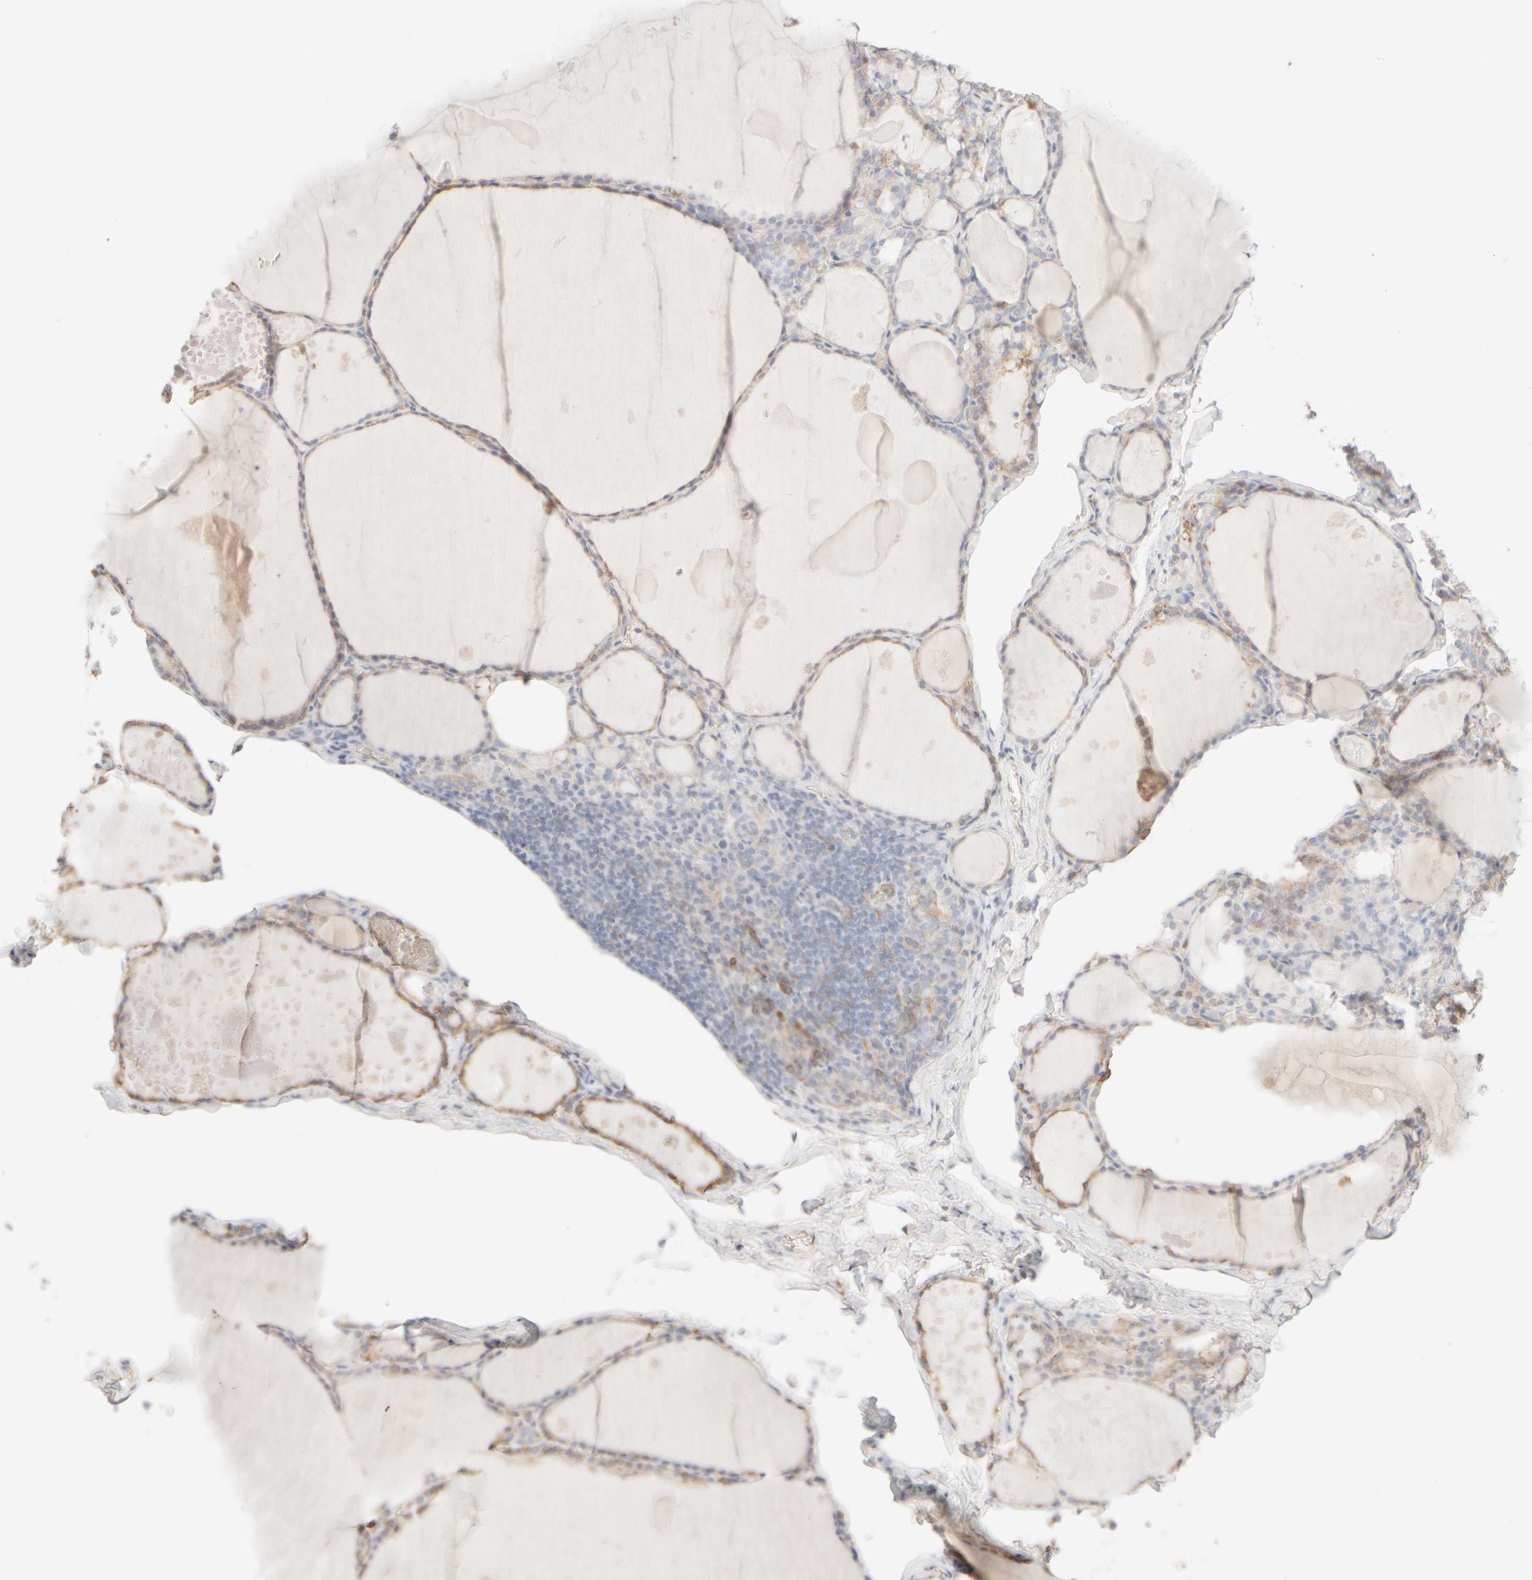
{"staining": {"intensity": "moderate", "quantity": "<25%", "location": "cytoplasmic/membranous"}, "tissue": "thyroid gland", "cell_type": "Glandular cells", "image_type": "normal", "snomed": [{"axis": "morphology", "description": "Normal tissue, NOS"}, {"axis": "topography", "description": "Thyroid gland"}], "caption": "The micrograph displays staining of unremarkable thyroid gland, revealing moderate cytoplasmic/membranous protein positivity (brown color) within glandular cells. (Brightfield microscopy of DAB IHC at high magnification).", "gene": "KRT15", "patient": {"sex": "male", "age": 56}}